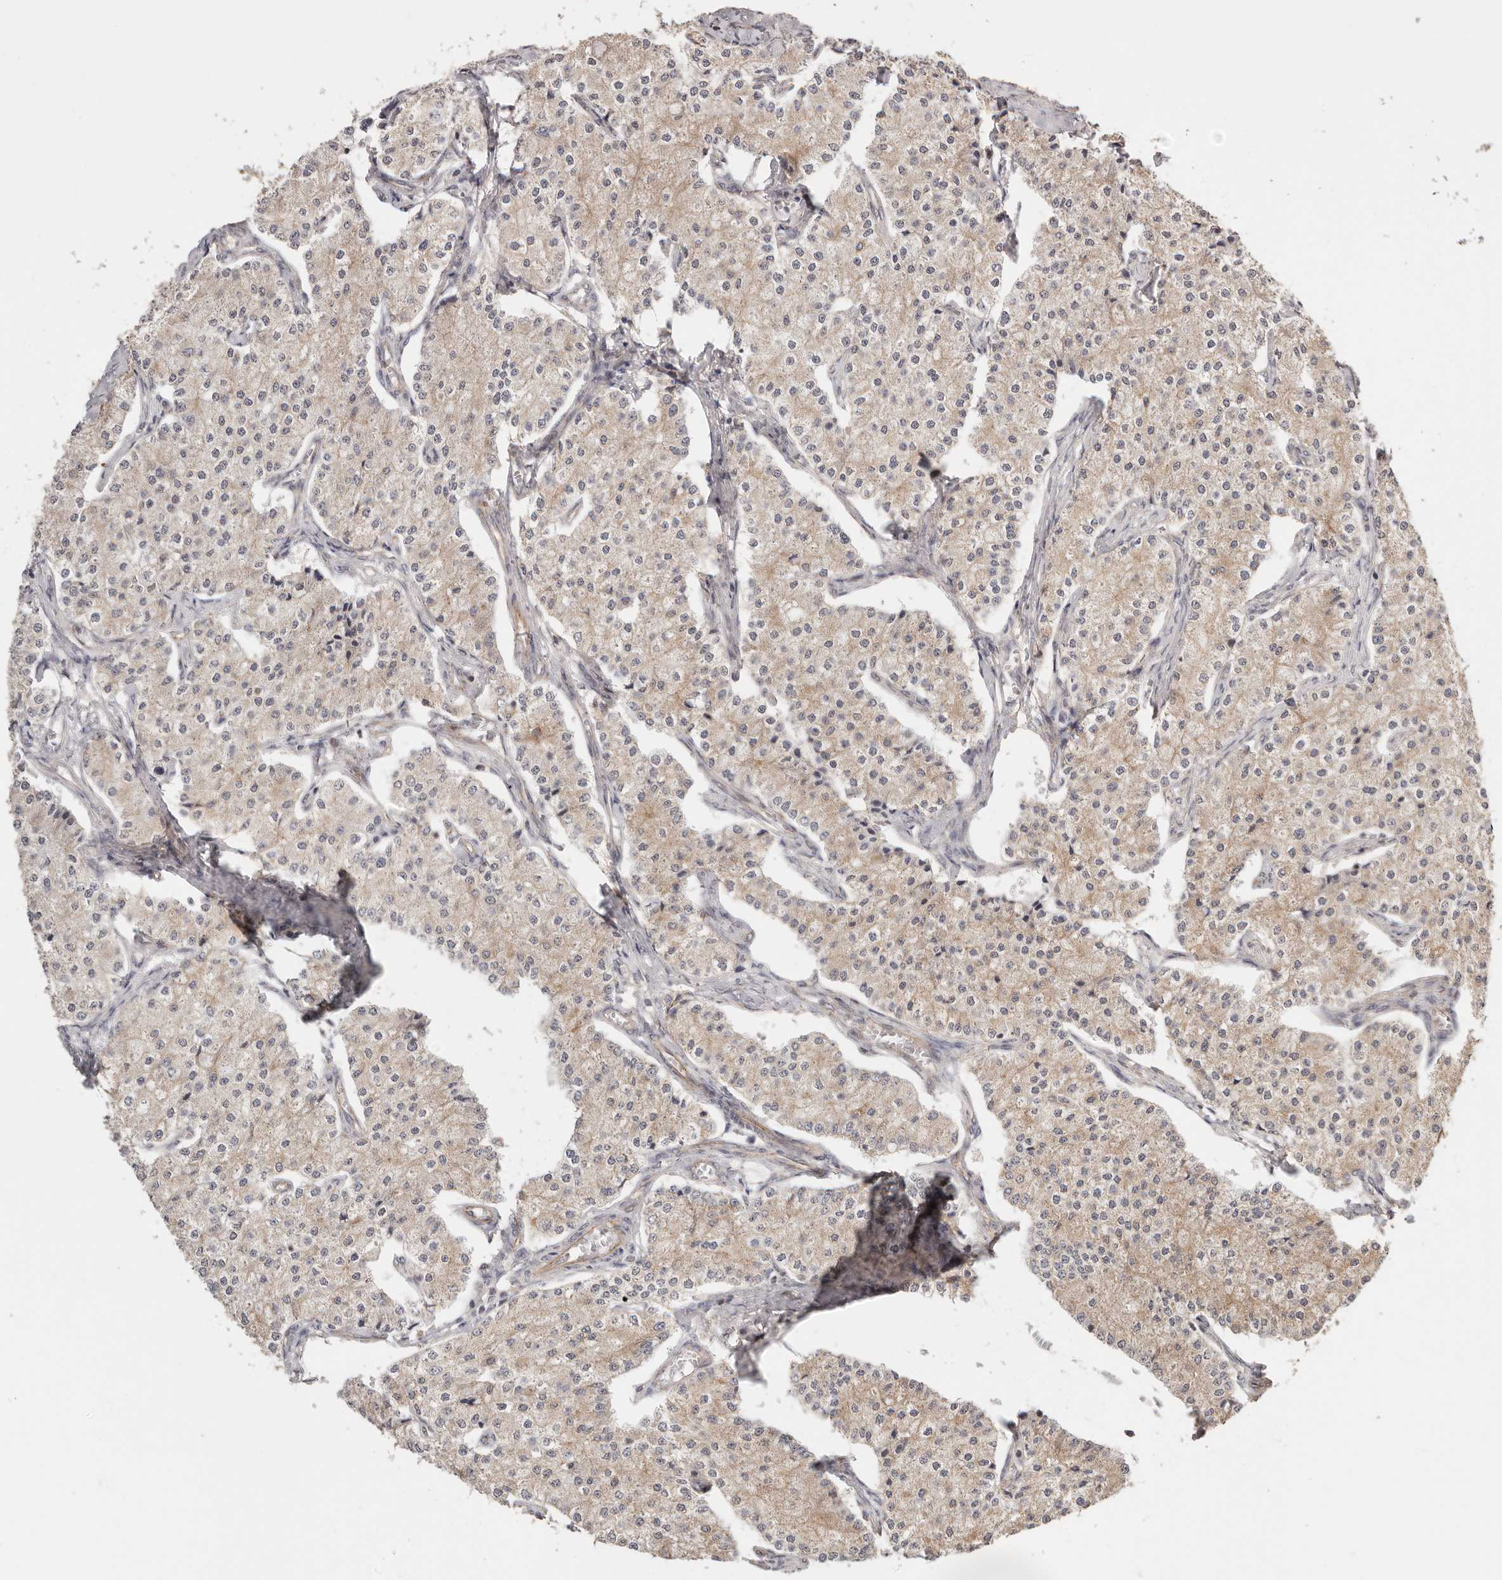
{"staining": {"intensity": "weak", "quantity": ">75%", "location": "cytoplasmic/membranous"}, "tissue": "carcinoid", "cell_type": "Tumor cells", "image_type": "cancer", "snomed": [{"axis": "morphology", "description": "Carcinoid, malignant, NOS"}, {"axis": "topography", "description": "Colon"}], "caption": "Protein staining displays weak cytoplasmic/membranous expression in about >75% of tumor cells in carcinoid.", "gene": "AFDN", "patient": {"sex": "female", "age": 52}}